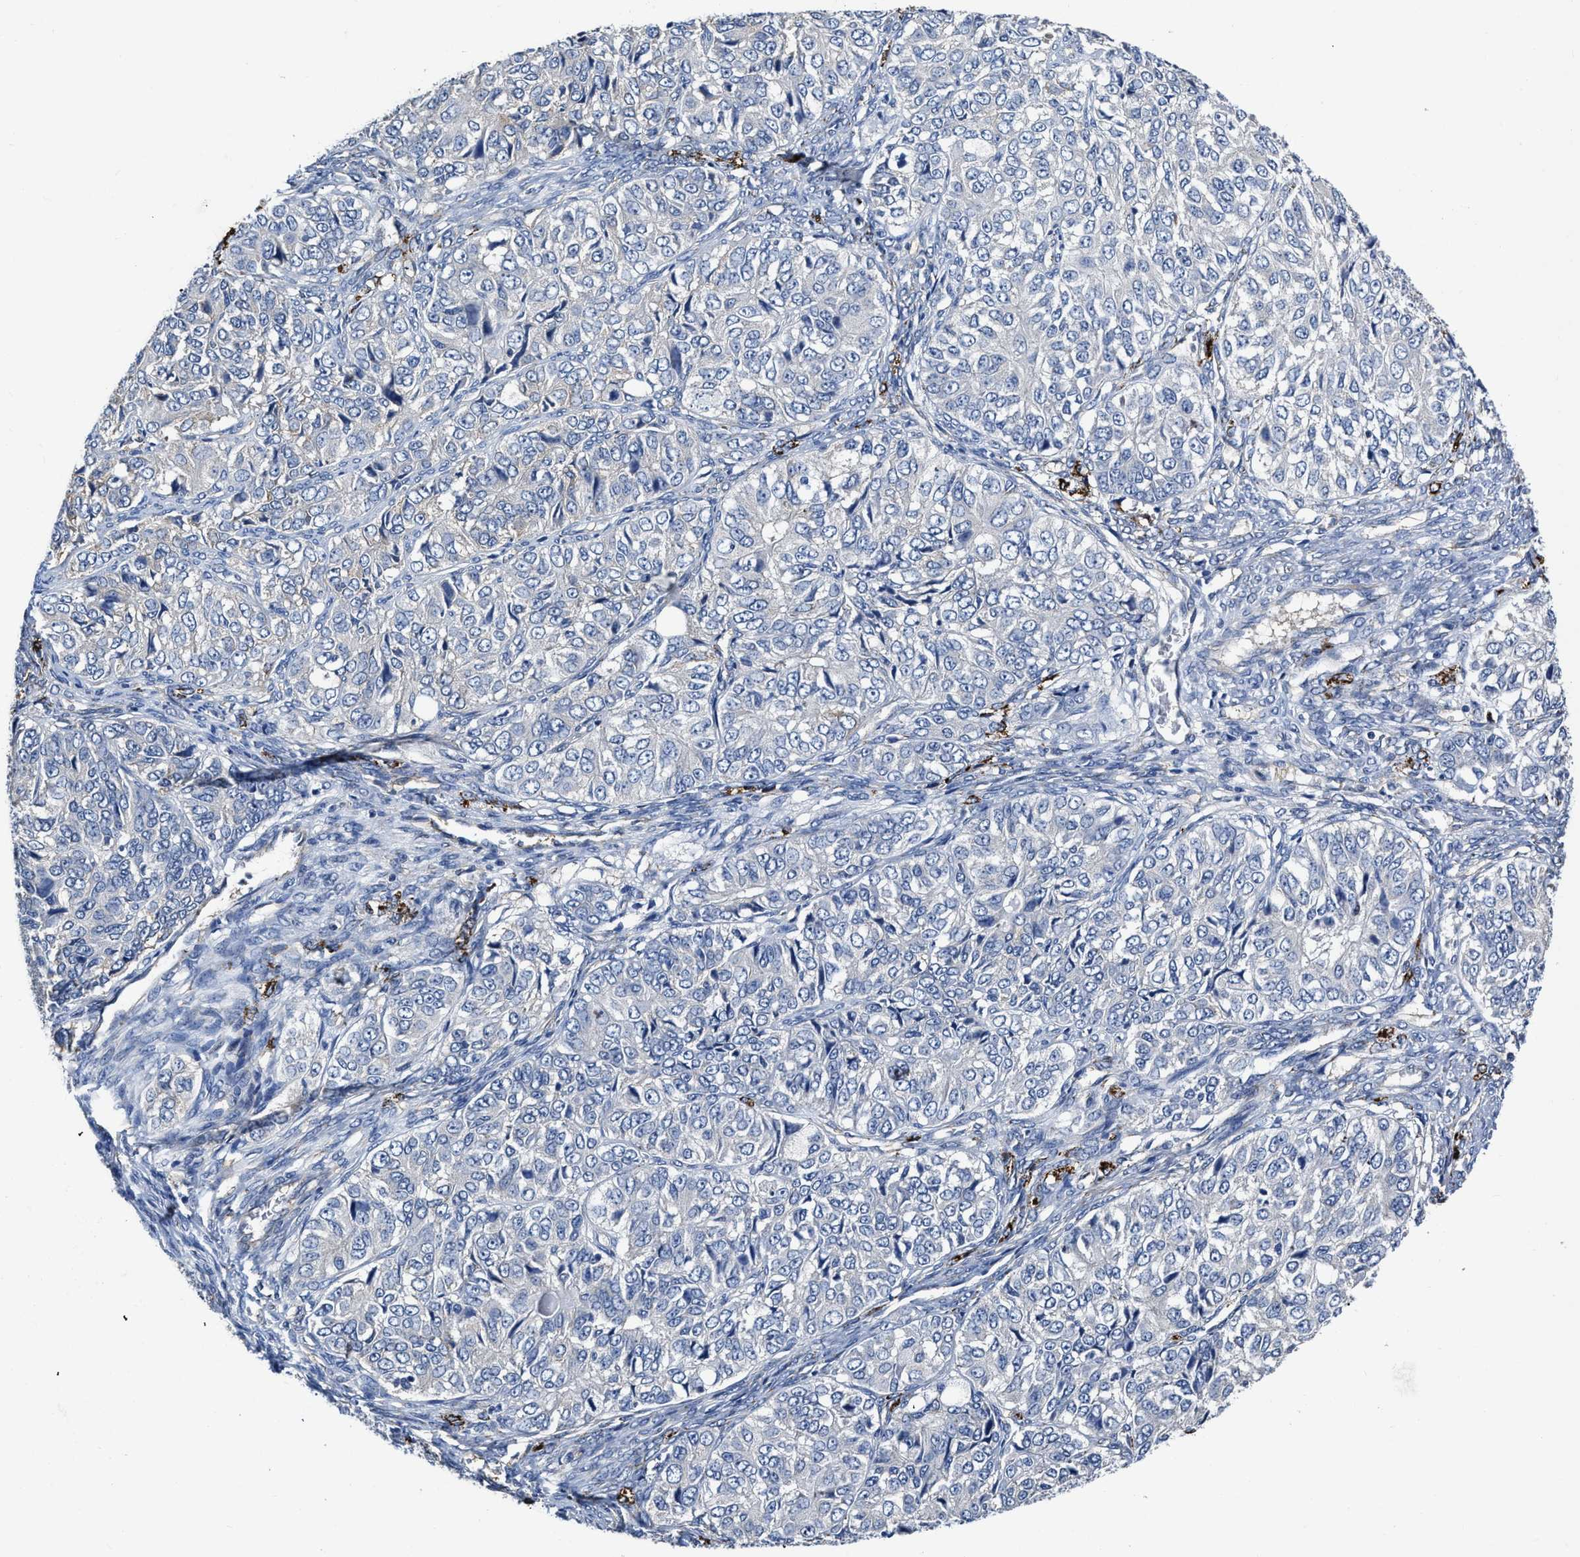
{"staining": {"intensity": "negative", "quantity": "none", "location": "none"}, "tissue": "ovarian cancer", "cell_type": "Tumor cells", "image_type": "cancer", "snomed": [{"axis": "morphology", "description": "Carcinoma, endometroid"}, {"axis": "topography", "description": "Ovary"}], "caption": "Tumor cells show no significant staining in endometroid carcinoma (ovarian). The staining was performed using DAB to visualize the protein expression in brown, while the nuclei were stained in blue with hematoxylin (Magnification: 20x).", "gene": "C22orf42", "patient": {"sex": "female", "age": 51}}